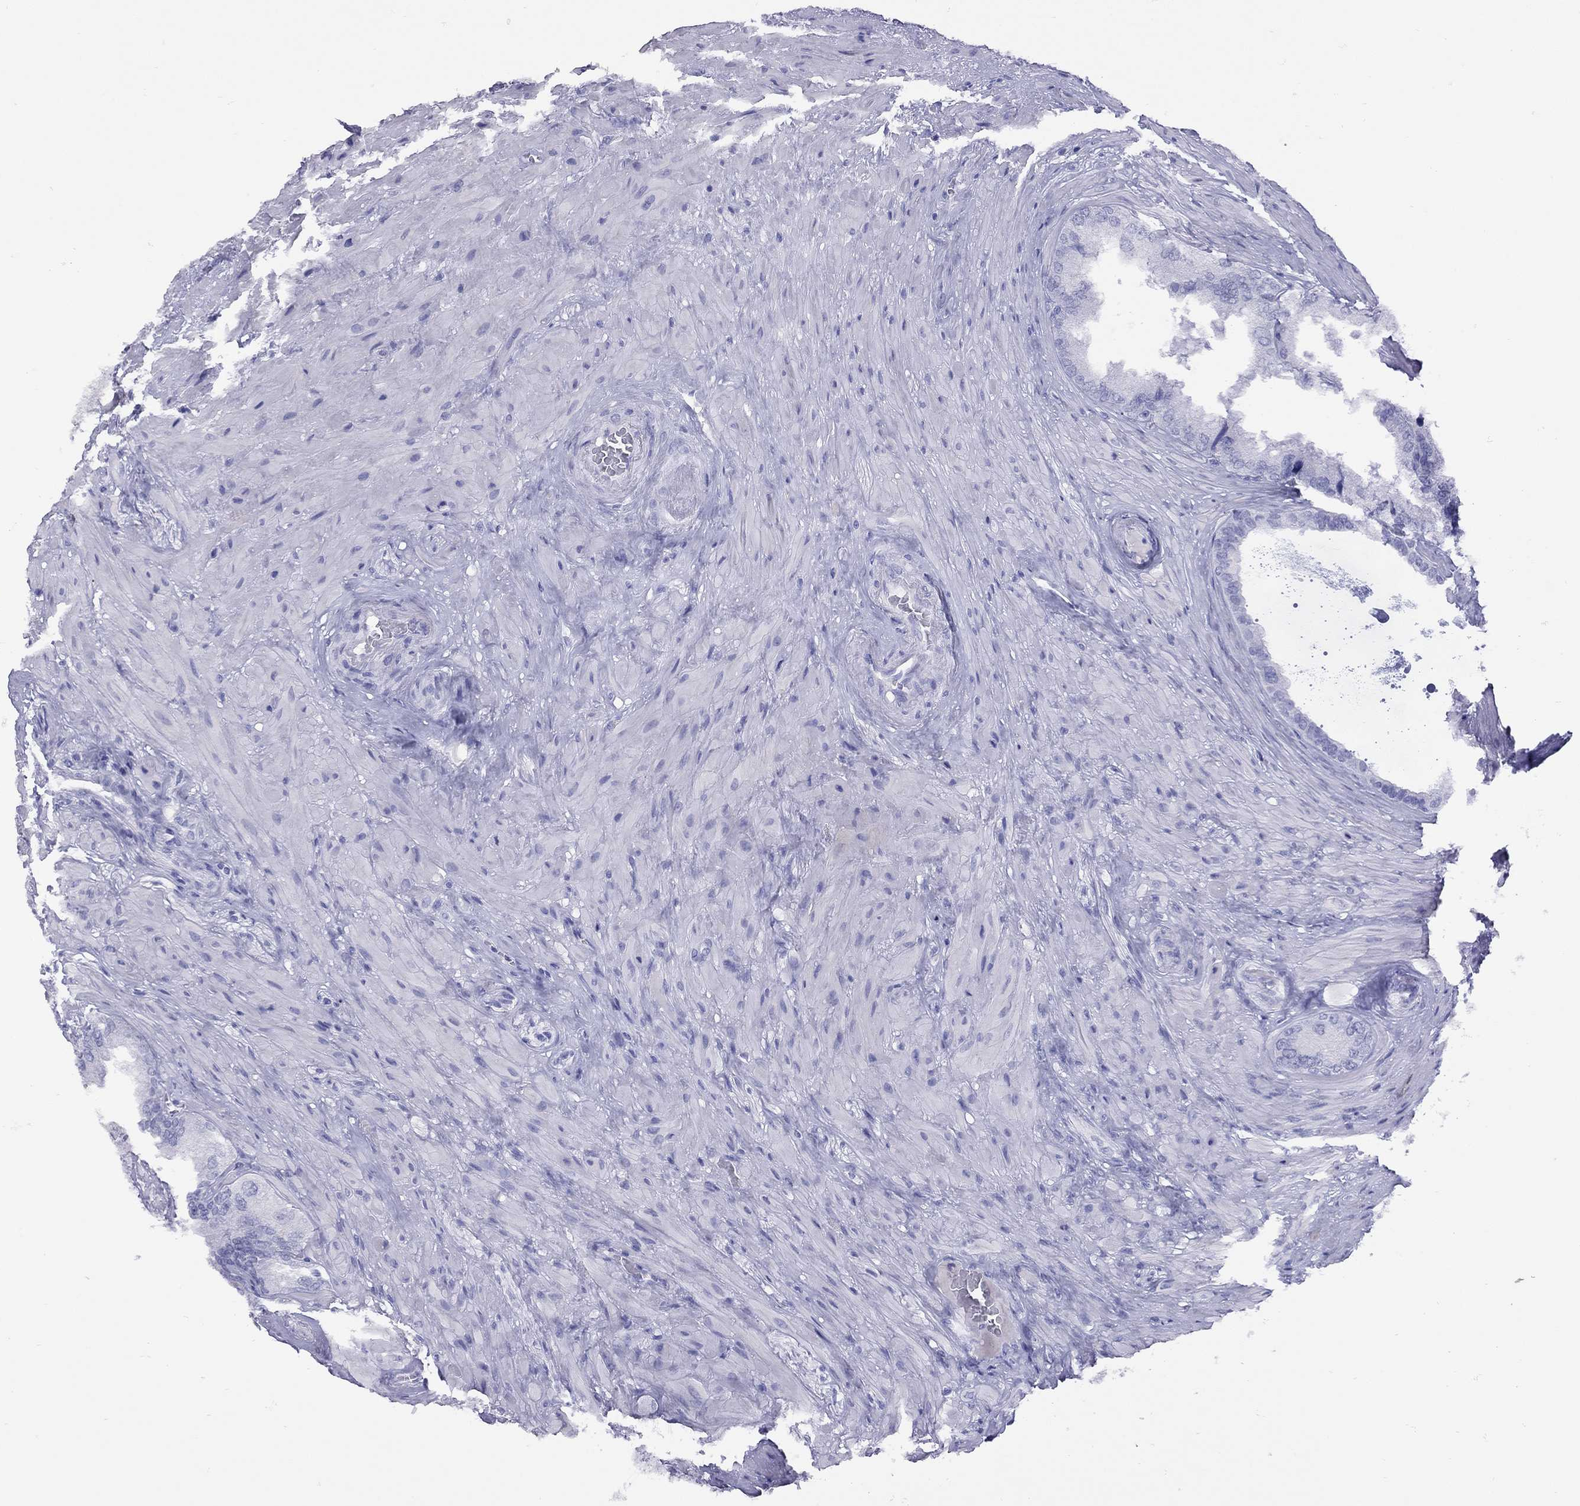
{"staining": {"intensity": "negative", "quantity": "none", "location": "none"}, "tissue": "seminal vesicle", "cell_type": "Glandular cells", "image_type": "normal", "snomed": [{"axis": "morphology", "description": "Normal tissue, NOS"}, {"axis": "topography", "description": "Seminal veicle"}], "caption": "DAB (3,3'-diaminobenzidine) immunohistochemical staining of unremarkable human seminal vesicle exhibits no significant staining in glandular cells. (DAB (3,3'-diaminobenzidine) immunohistochemistry visualized using brightfield microscopy, high magnification).", "gene": "GRIA2", "patient": {"sex": "male", "age": 72}}